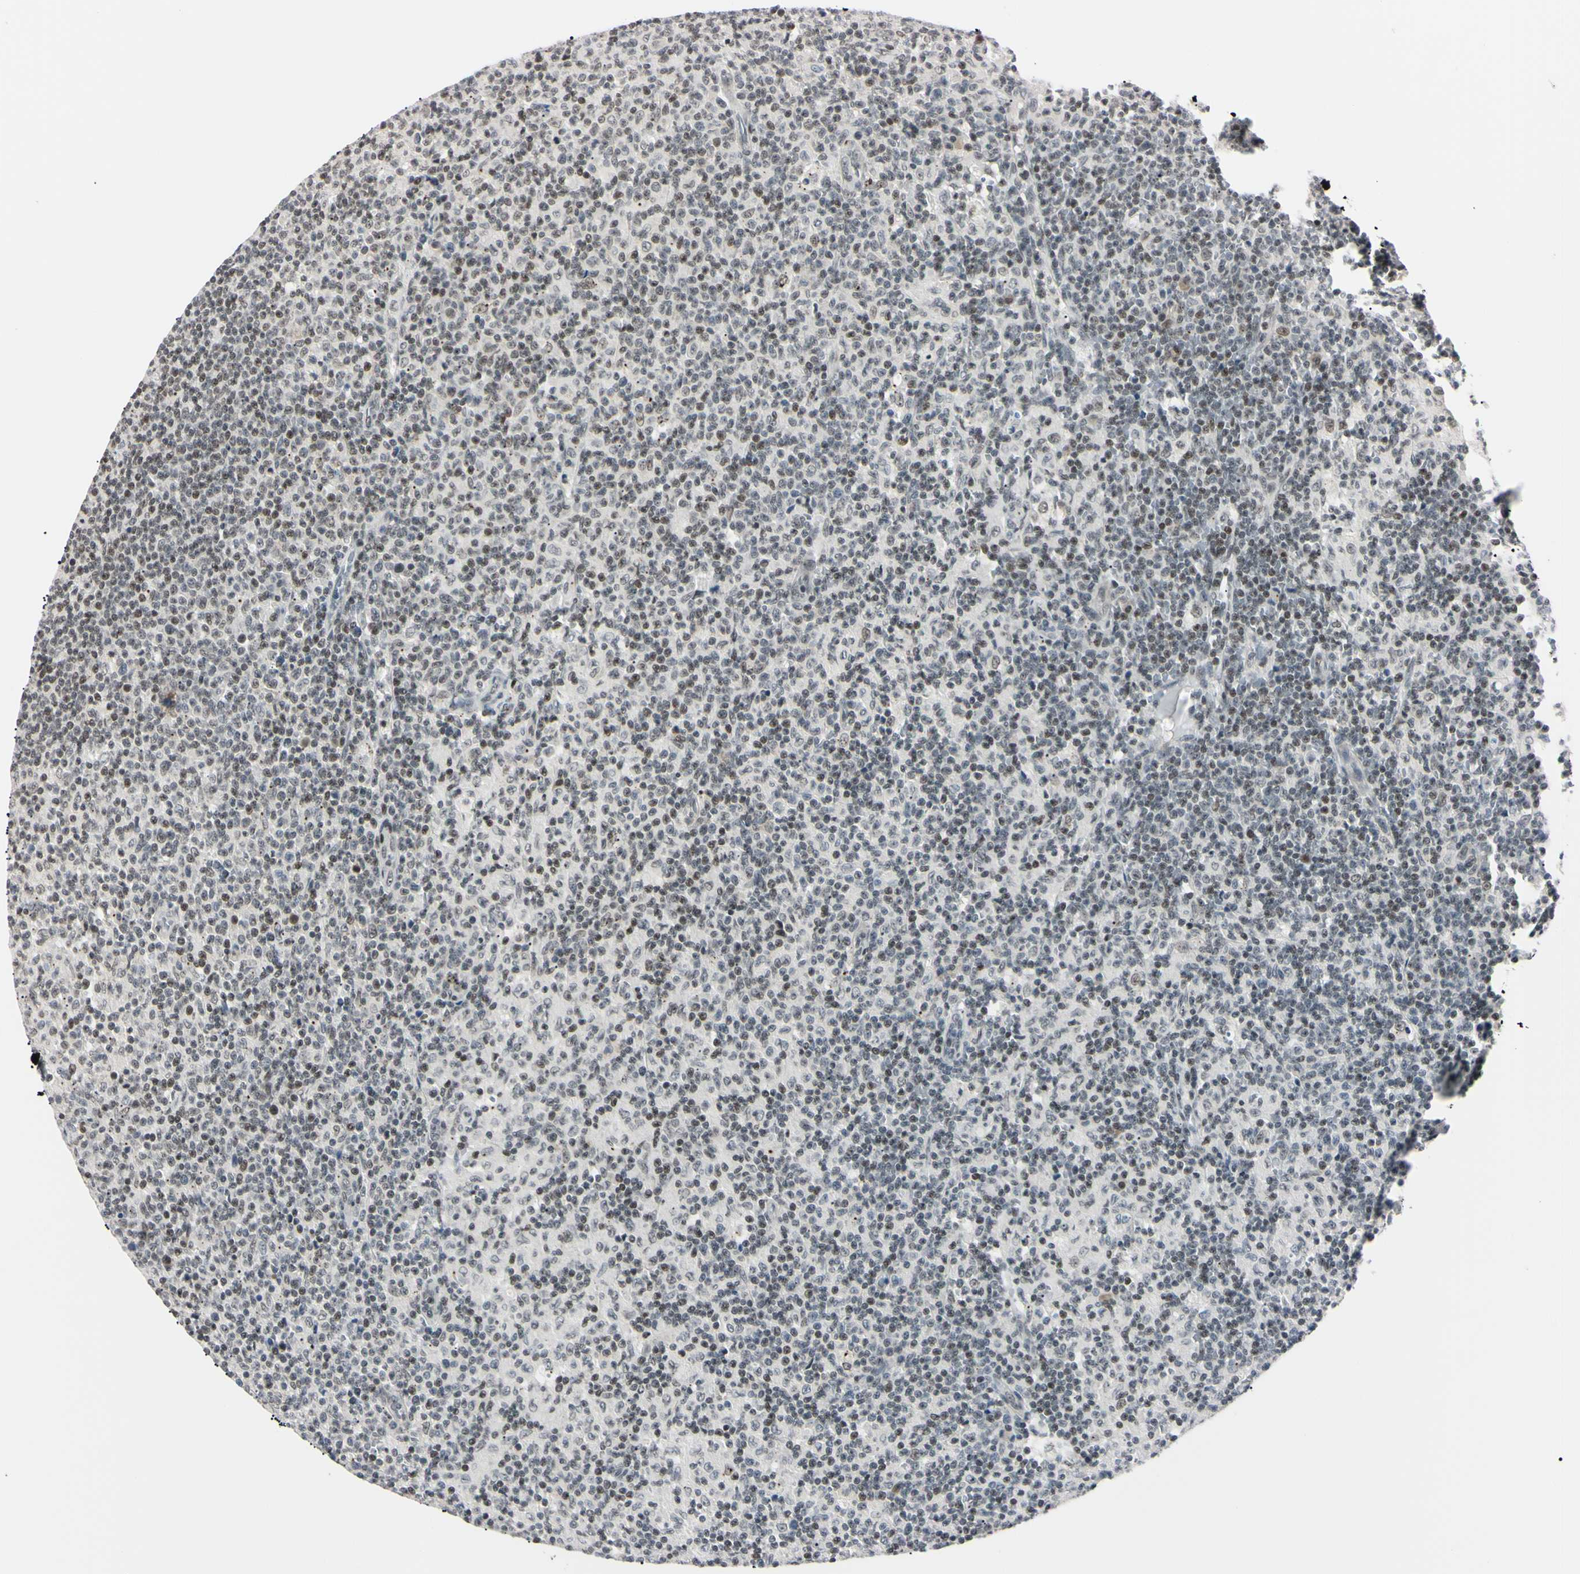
{"staining": {"intensity": "weak", "quantity": "25%-75%", "location": "nuclear"}, "tissue": "lymph node", "cell_type": "Germinal center cells", "image_type": "normal", "snomed": [{"axis": "morphology", "description": "Normal tissue, NOS"}, {"axis": "morphology", "description": "Inflammation, NOS"}, {"axis": "topography", "description": "Lymph node"}], "caption": "Immunohistochemical staining of benign human lymph node shows 25%-75% levels of weak nuclear protein staining in about 25%-75% of germinal center cells. (IHC, brightfield microscopy, high magnification).", "gene": "C1orf174", "patient": {"sex": "male", "age": 55}}